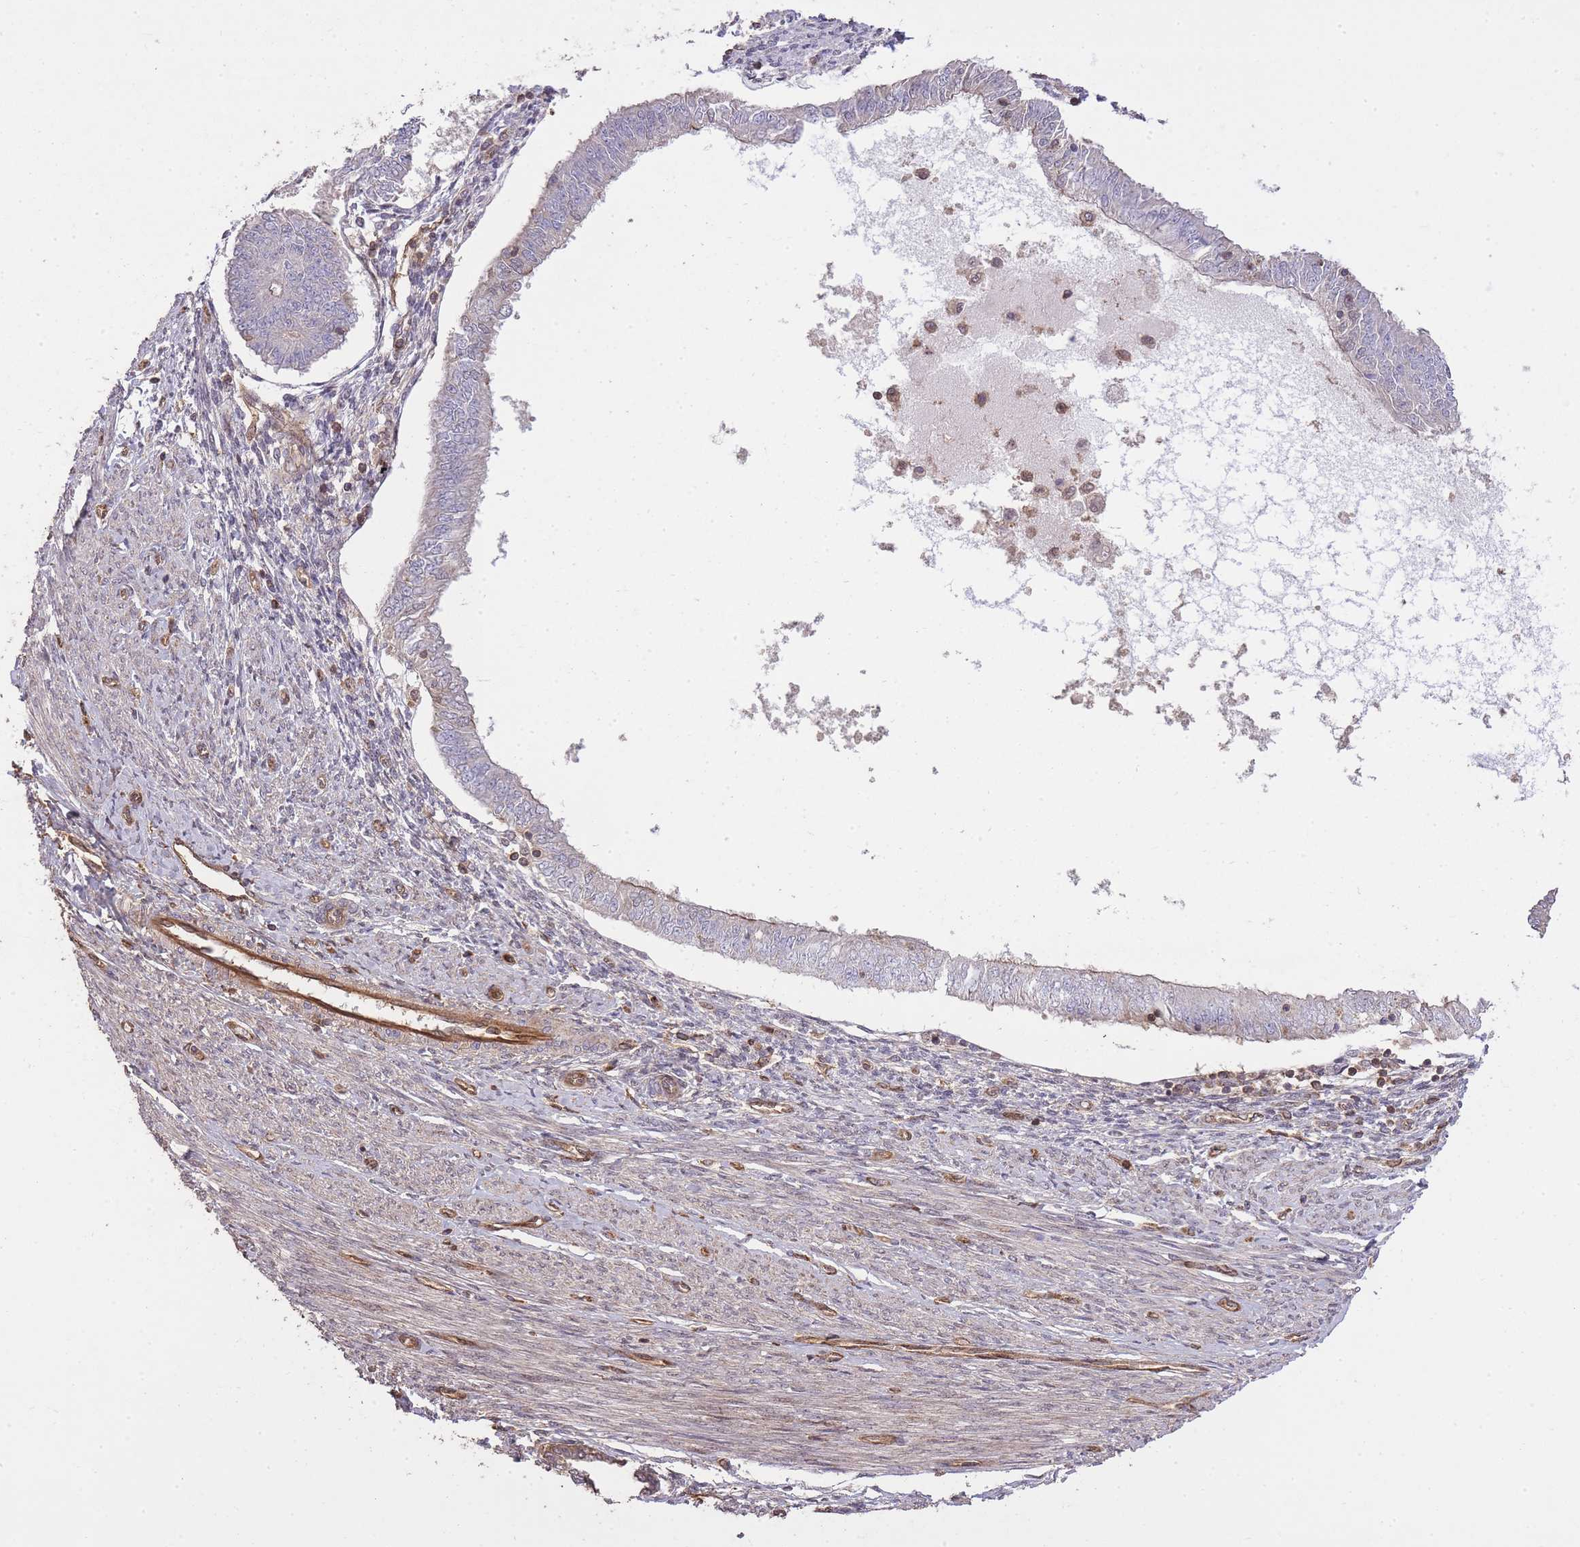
{"staining": {"intensity": "negative", "quantity": "none", "location": "none"}, "tissue": "endometrial cancer", "cell_type": "Tumor cells", "image_type": "cancer", "snomed": [{"axis": "morphology", "description": "Adenocarcinoma, NOS"}, {"axis": "topography", "description": "Endometrium"}], "caption": "Adenocarcinoma (endometrial) stained for a protein using IHC shows no positivity tumor cells.", "gene": "PLD1", "patient": {"sex": "female", "age": 58}}